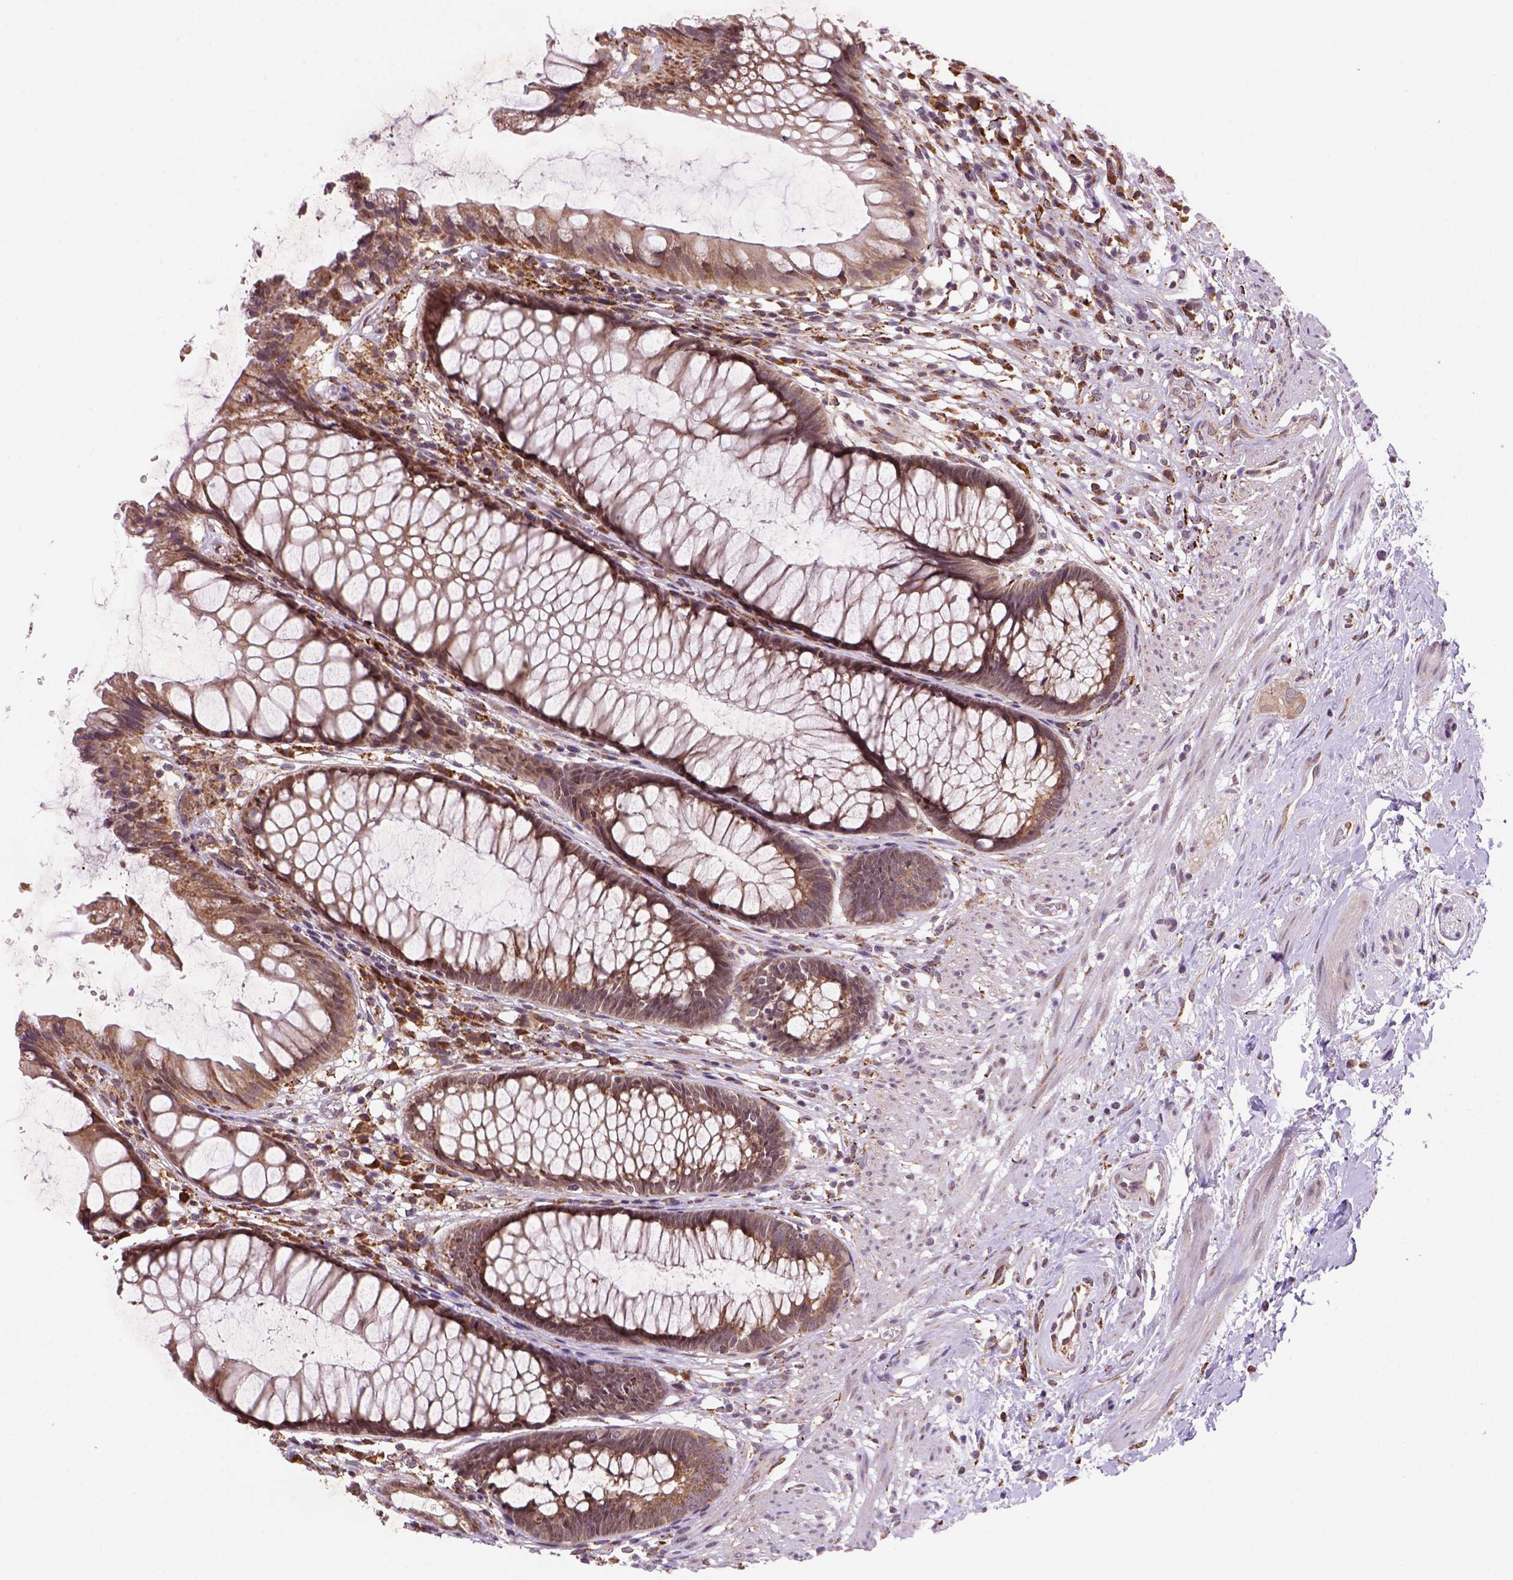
{"staining": {"intensity": "moderate", "quantity": ">75%", "location": "cytoplasmic/membranous"}, "tissue": "rectum", "cell_type": "Glandular cells", "image_type": "normal", "snomed": [{"axis": "morphology", "description": "Normal tissue, NOS"}, {"axis": "topography", "description": "Smooth muscle"}, {"axis": "topography", "description": "Rectum"}], "caption": "Protein expression analysis of benign rectum exhibits moderate cytoplasmic/membranous staining in approximately >75% of glandular cells.", "gene": "FZD7", "patient": {"sex": "male", "age": 53}}